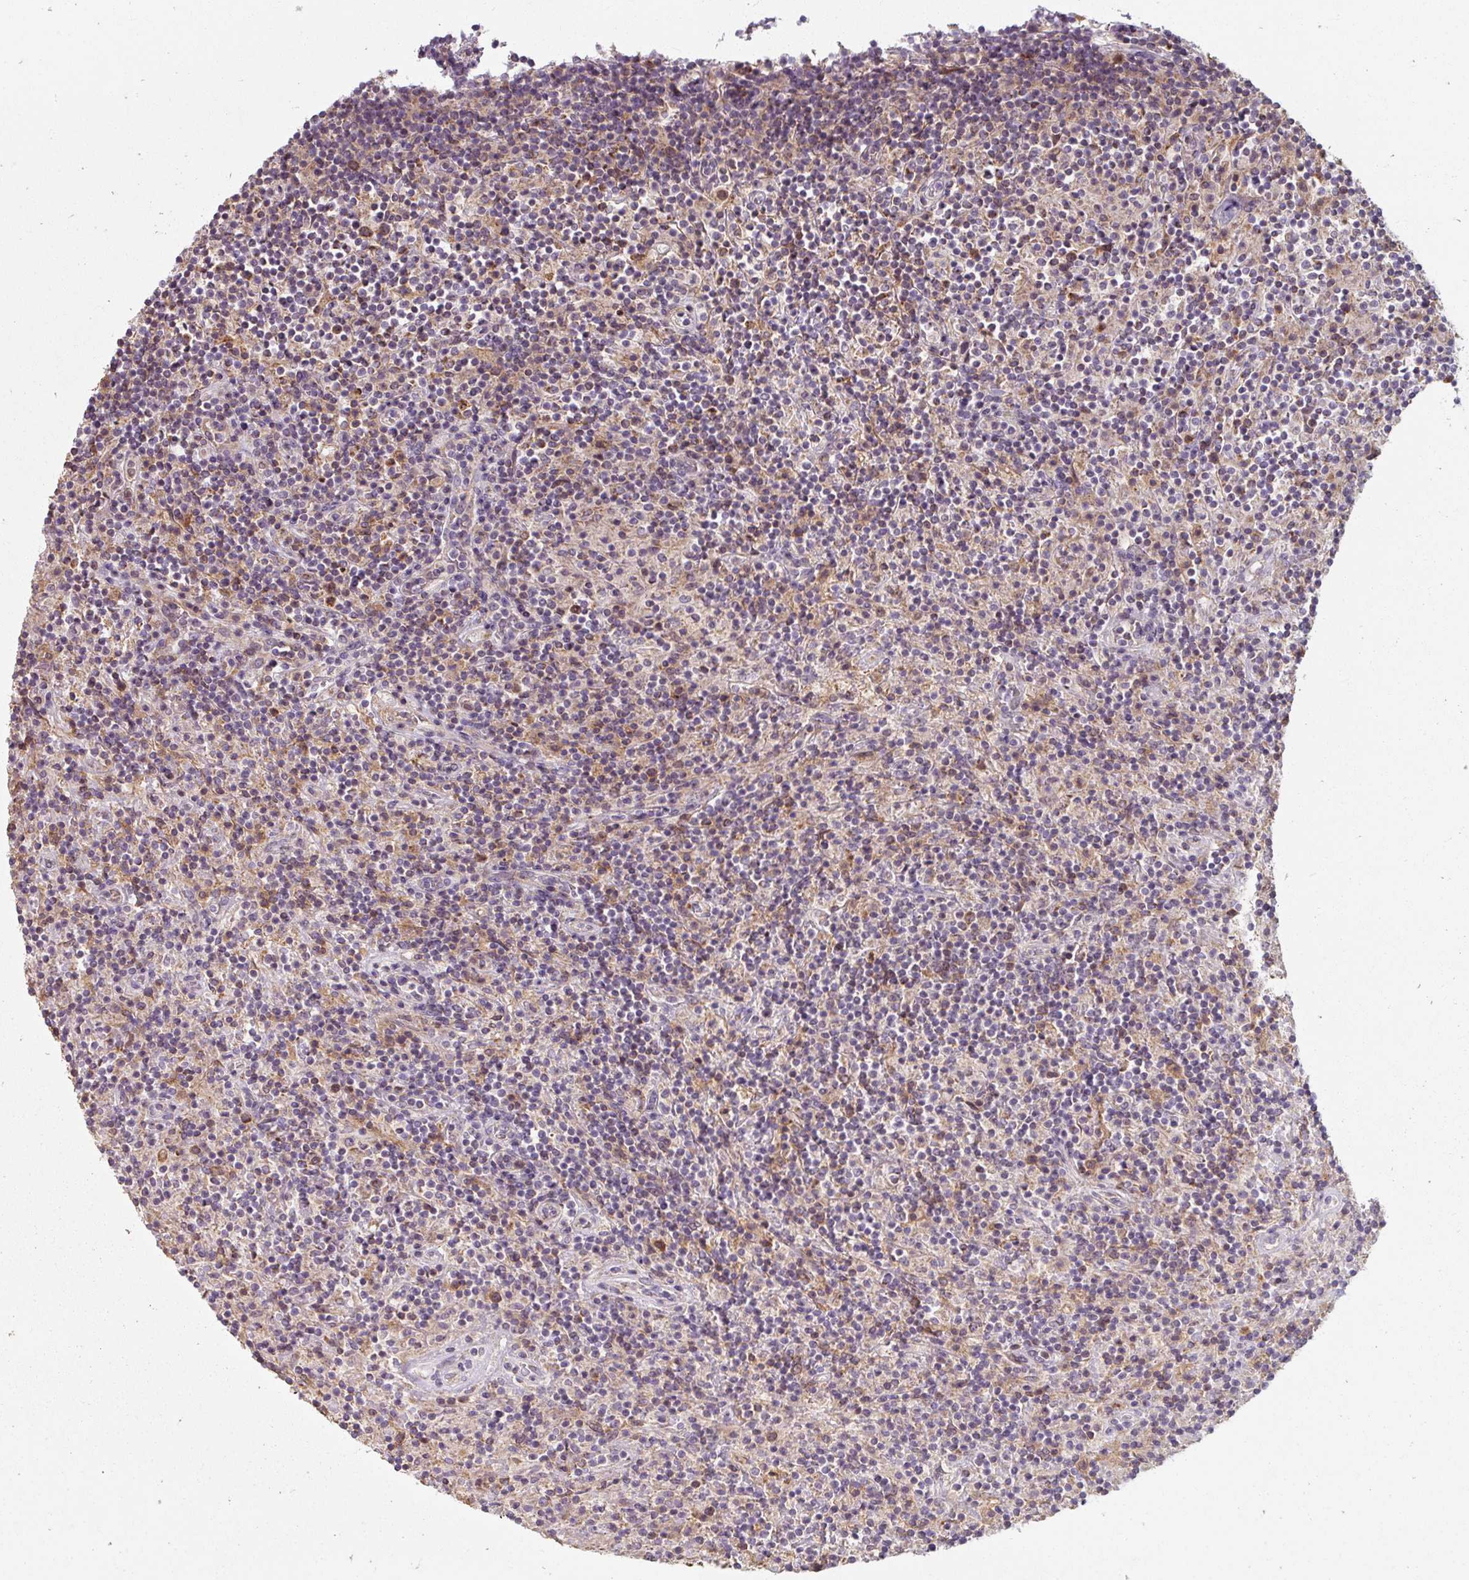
{"staining": {"intensity": "weak", "quantity": "25%-75%", "location": "cytoplasmic/membranous"}, "tissue": "lymphoma", "cell_type": "Tumor cells", "image_type": "cancer", "snomed": [{"axis": "morphology", "description": "Hodgkin's disease, NOS"}, {"axis": "topography", "description": "Lymph node"}], "caption": "Hodgkin's disease stained for a protein (brown) exhibits weak cytoplasmic/membranous positive positivity in about 25%-75% of tumor cells.", "gene": "TSEN54", "patient": {"sex": "male", "age": 70}}